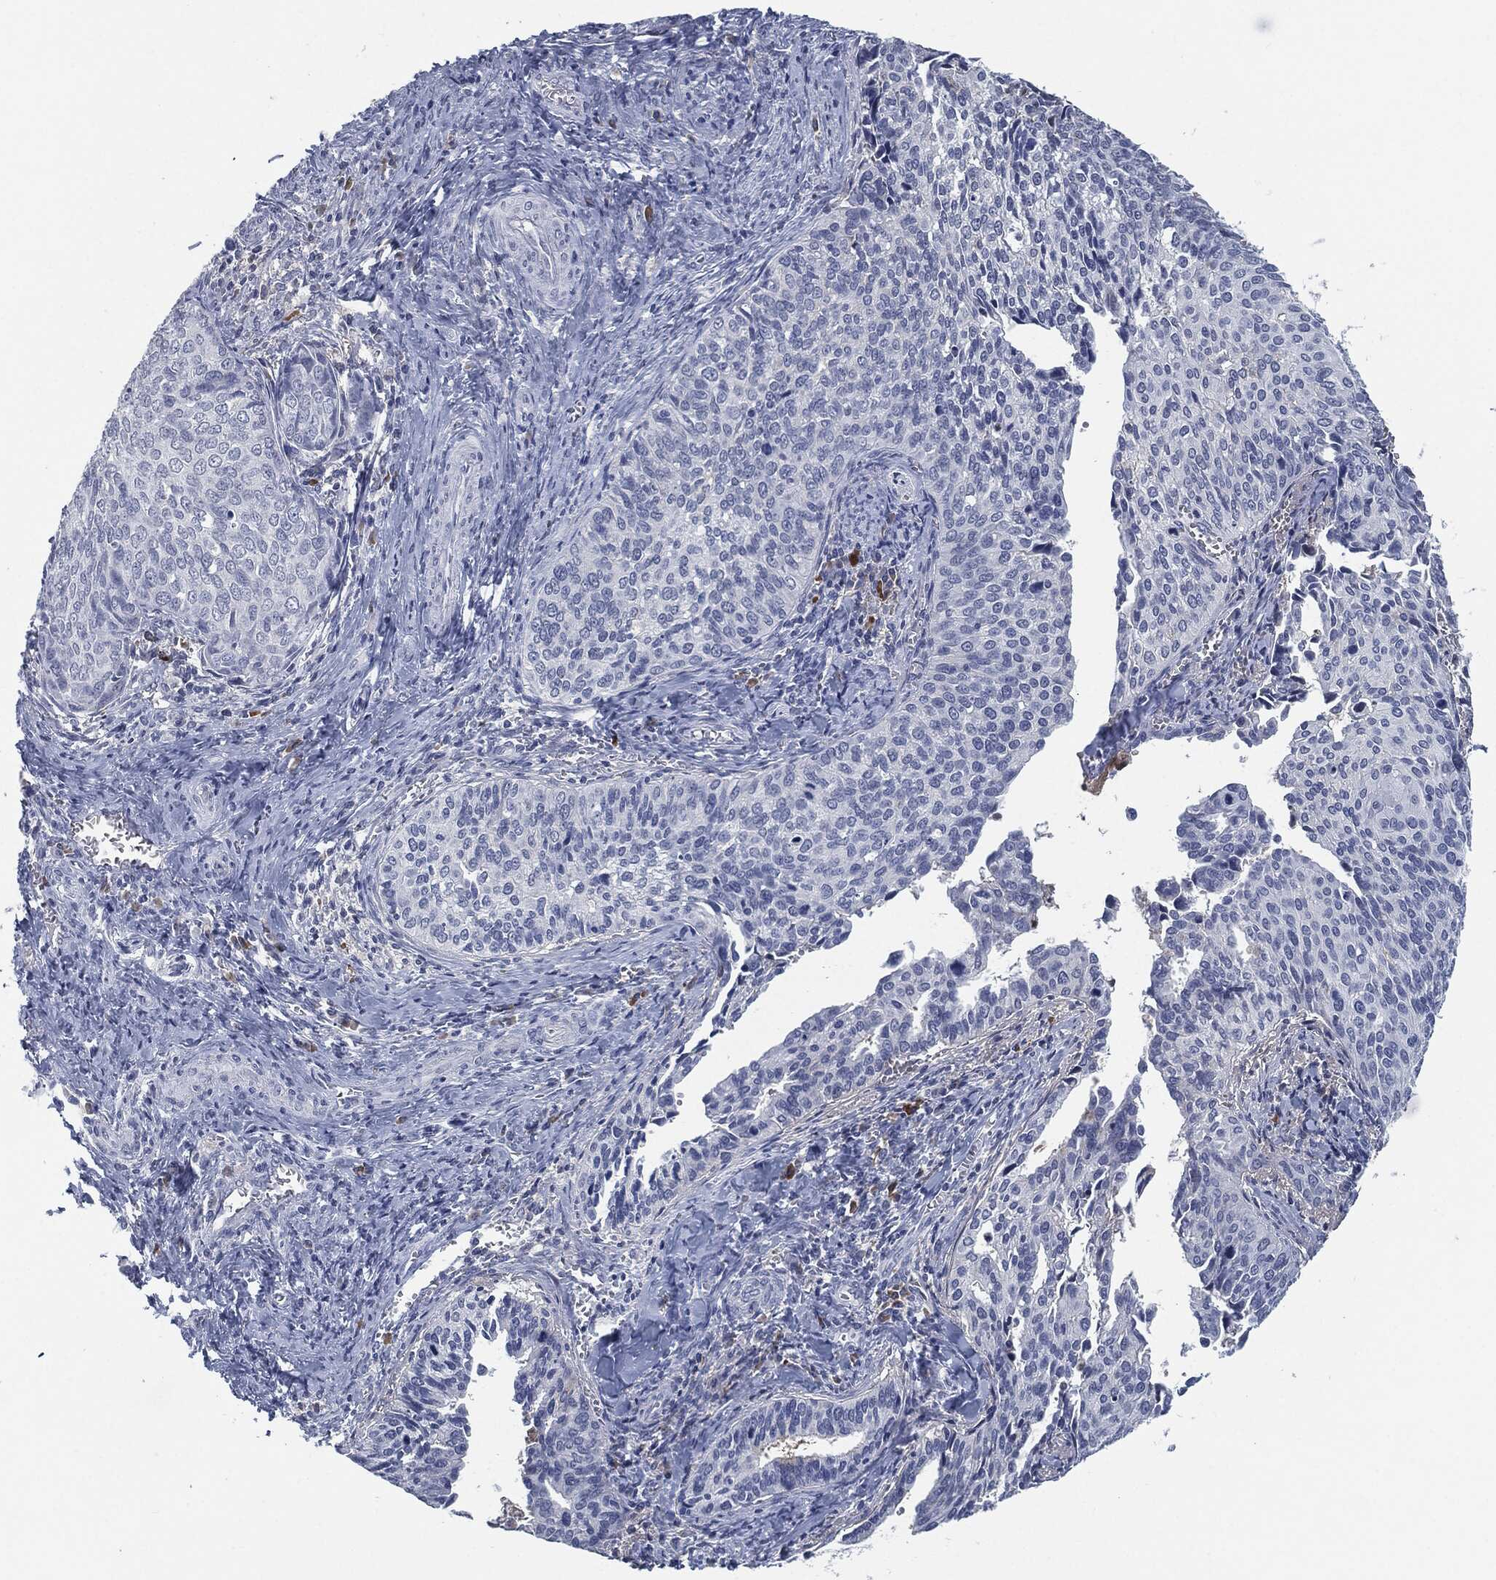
{"staining": {"intensity": "negative", "quantity": "none", "location": "none"}, "tissue": "cervical cancer", "cell_type": "Tumor cells", "image_type": "cancer", "snomed": [{"axis": "morphology", "description": "Squamous cell carcinoma, NOS"}, {"axis": "topography", "description": "Cervix"}], "caption": "Cervical cancer (squamous cell carcinoma) was stained to show a protein in brown. There is no significant expression in tumor cells.", "gene": "MST1", "patient": {"sex": "female", "age": 29}}